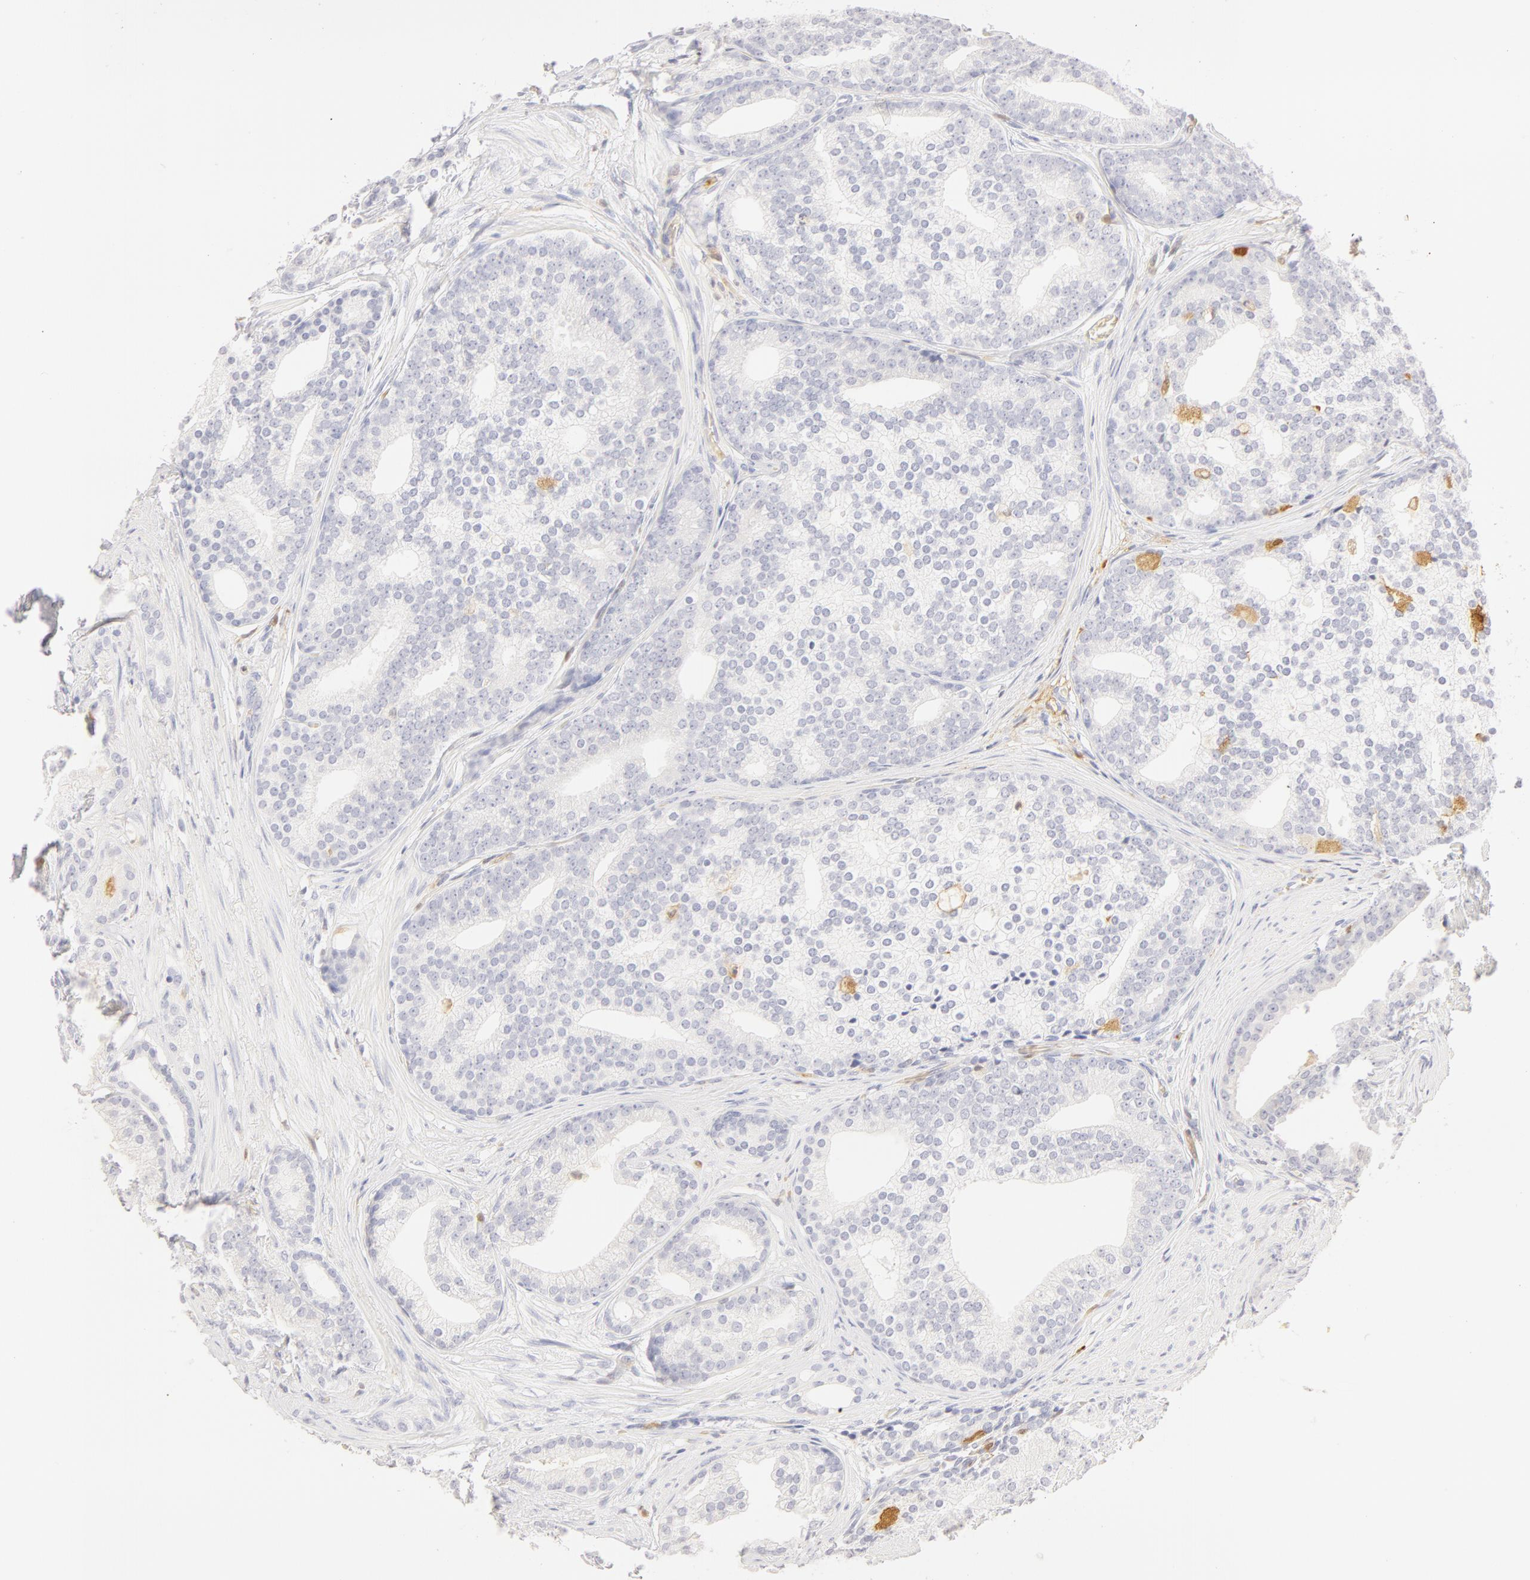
{"staining": {"intensity": "negative", "quantity": "none", "location": "none"}, "tissue": "prostate cancer", "cell_type": "Tumor cells", "image_type": "cancer", "snomed": [{"axis": "morphology", "description": "Adenocarcinoma, Low grade"}, {"axis": "topography", "description": "Prostate"}], "caption": "A high-resolution histopathology image shows IHC staining of prostate cancer (adenocarcinoma (low-grade)), which exhibits no significant positivity in tumor cells. The staining is performed using DAB (3,3'-diaminobenzidine) brown chromogen with nuclei counter-stained in using hematoxylin.", "gene": "CA2", "patient": {"sex": "male", "age": 71}}